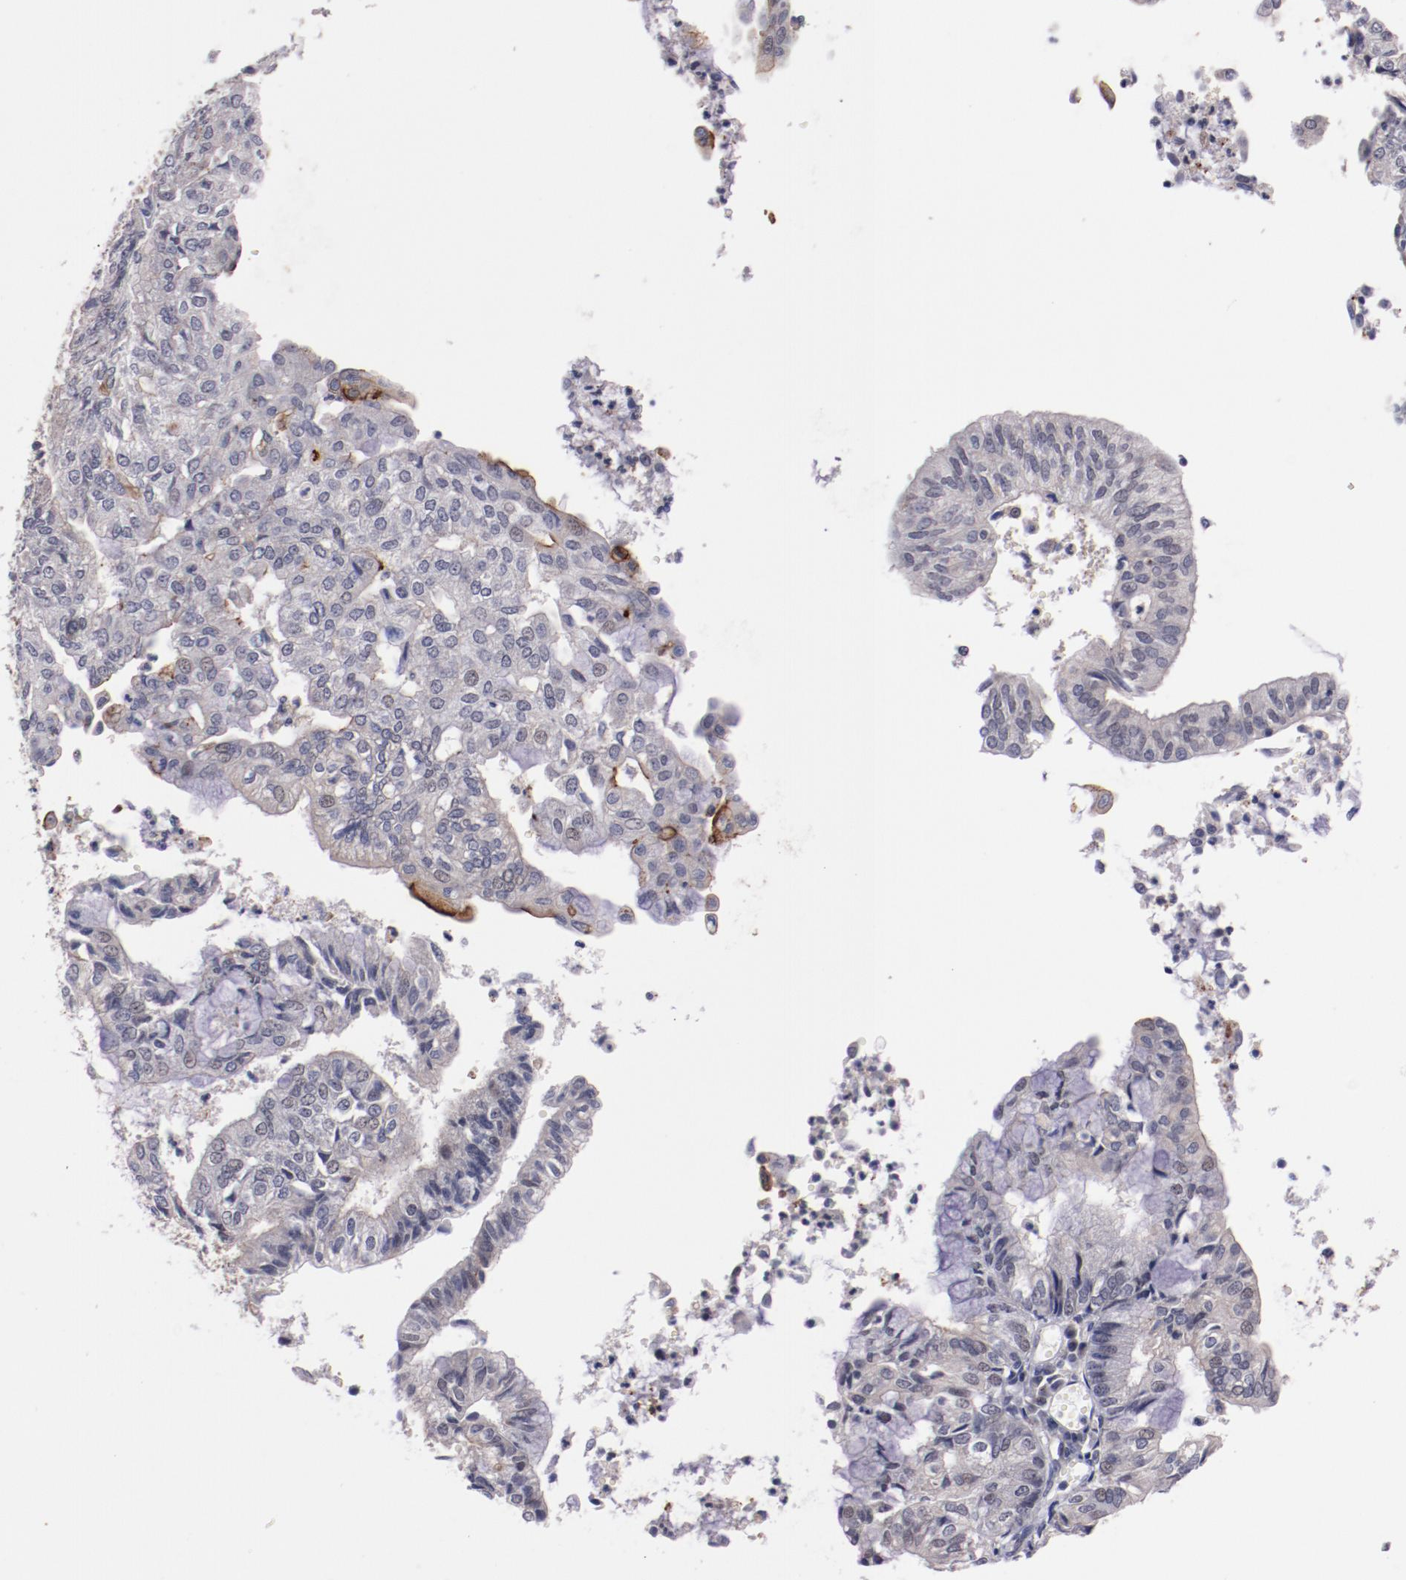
{"staining": {"intensity": "weak", "quantity": ">75%", "location": "cytoplasmic/membranous"}, "tissue": "endometrial cancer", "cell_type": "Tumor cells", "image_type": "cancer", "snomed": [{"axis": "morphology", "description": "Adenocarcinoma, NOS"}, {"axis": "topography", "description": "Endometrium"}], "caption": "A low amount of weak cytoplasmic/membranous staining is present in about >75% of tumor cells in endometrial adenocarcinoma tissue. The staining is performed using DAB (3,3'-diaminobenzidine) brown chromogen to label protein expression. The nuclei are counter-stained blue using hematoxylin.", "gene": "SYP", "patient": {"sex": "female", "age": 59}}